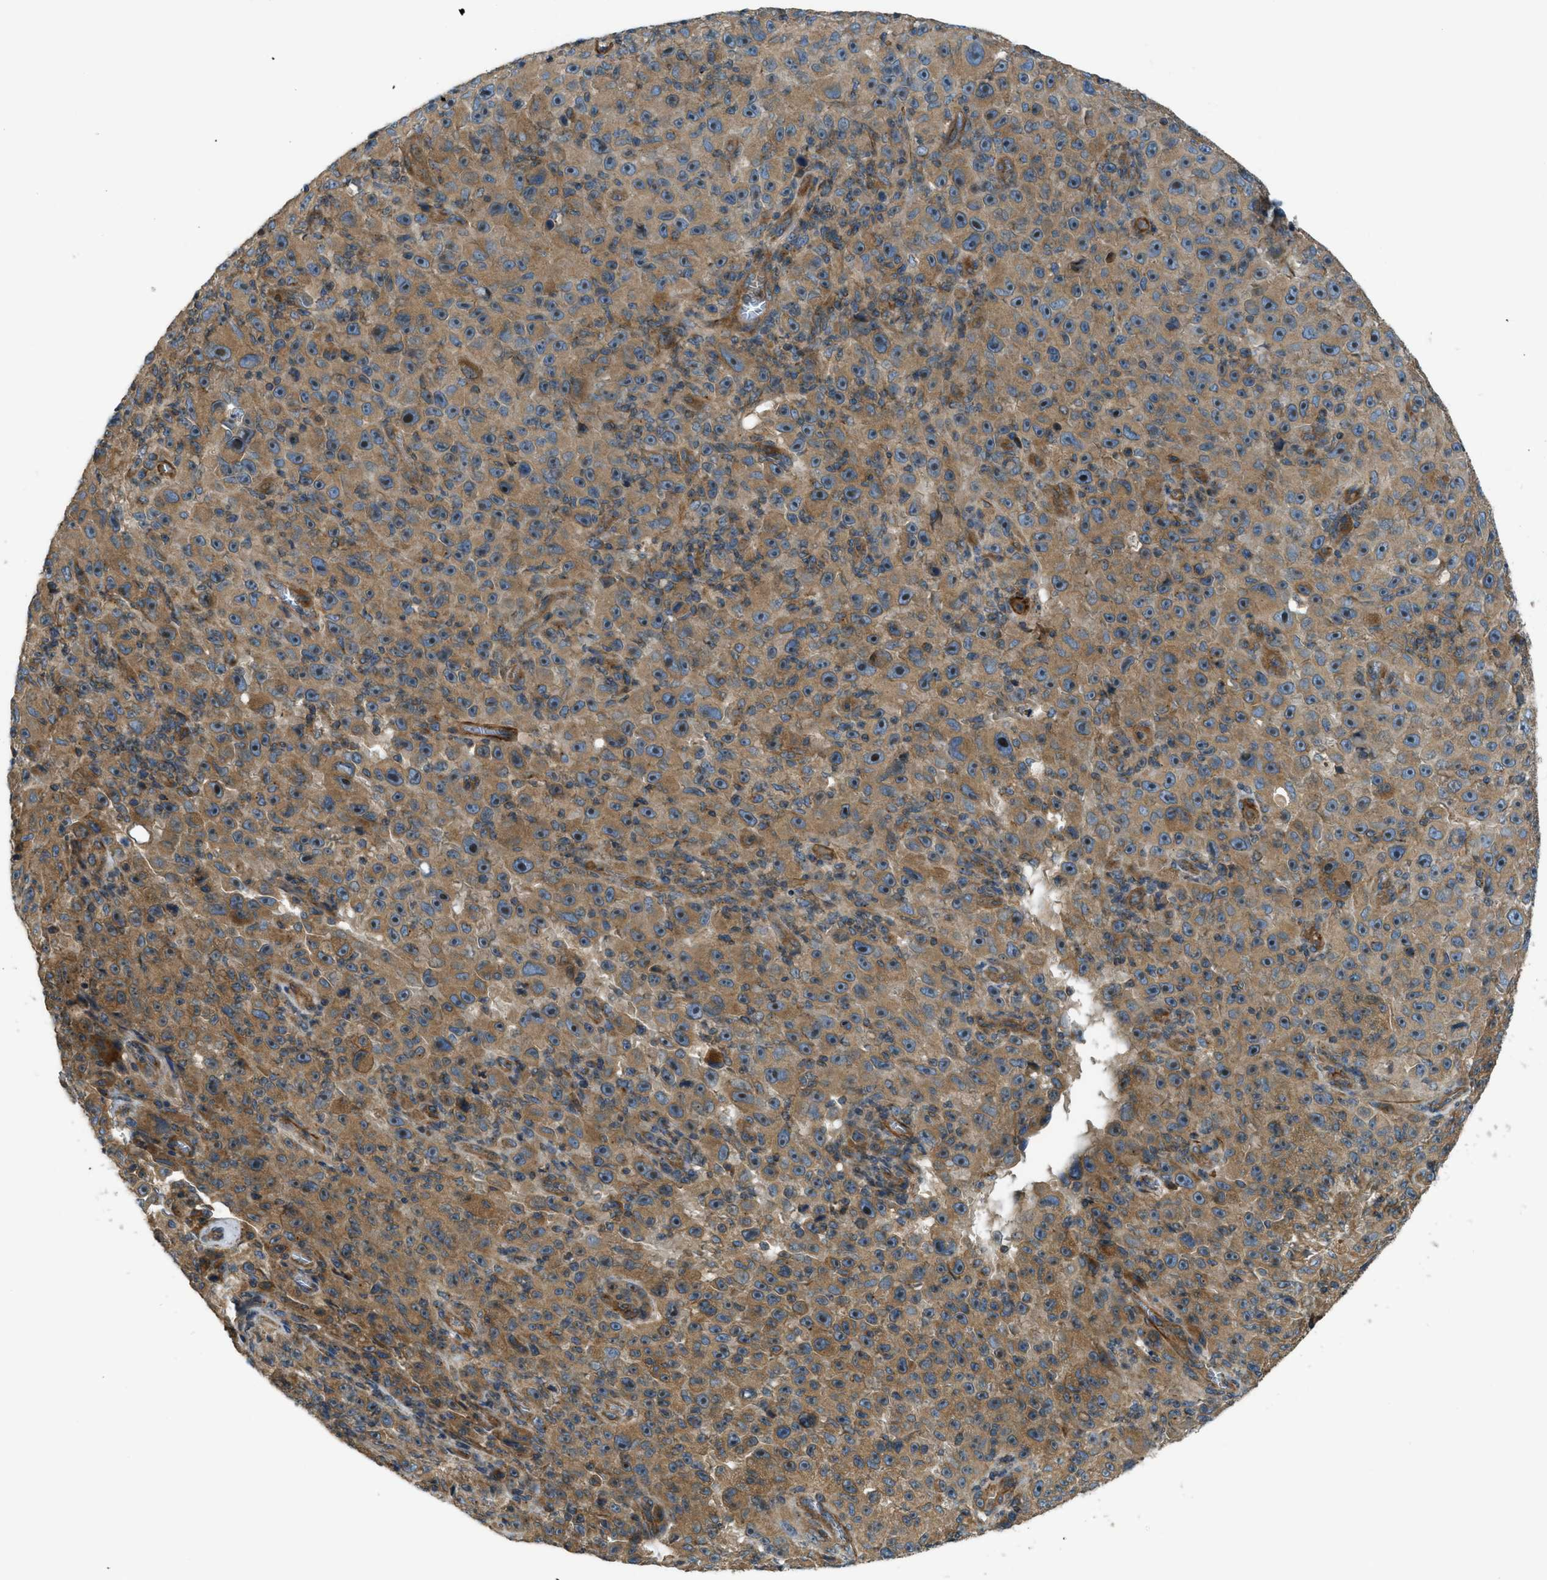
{"staining": {"intensity": "moderate", "quantity": ">75%", "location": "cytoplasmic/membranous,nuclear"}, "tissue": "melanoma", "cell_type": "Tumor cells", "image_type": "cancer", "snomed": [{"axis": "morphology", "description": "Malignant melanoma, NOS"}, {"axis": "topography", "description": "Skin"}], "caption": "DAB immunohistochemical staining of malignant melanoma exhibits moderate cytoplasmic/membranous and nuclear protein expression in approximately >75% of tumor cells.", "gene": "VEZT", "patient": {"sex": "female", "age": 82}}